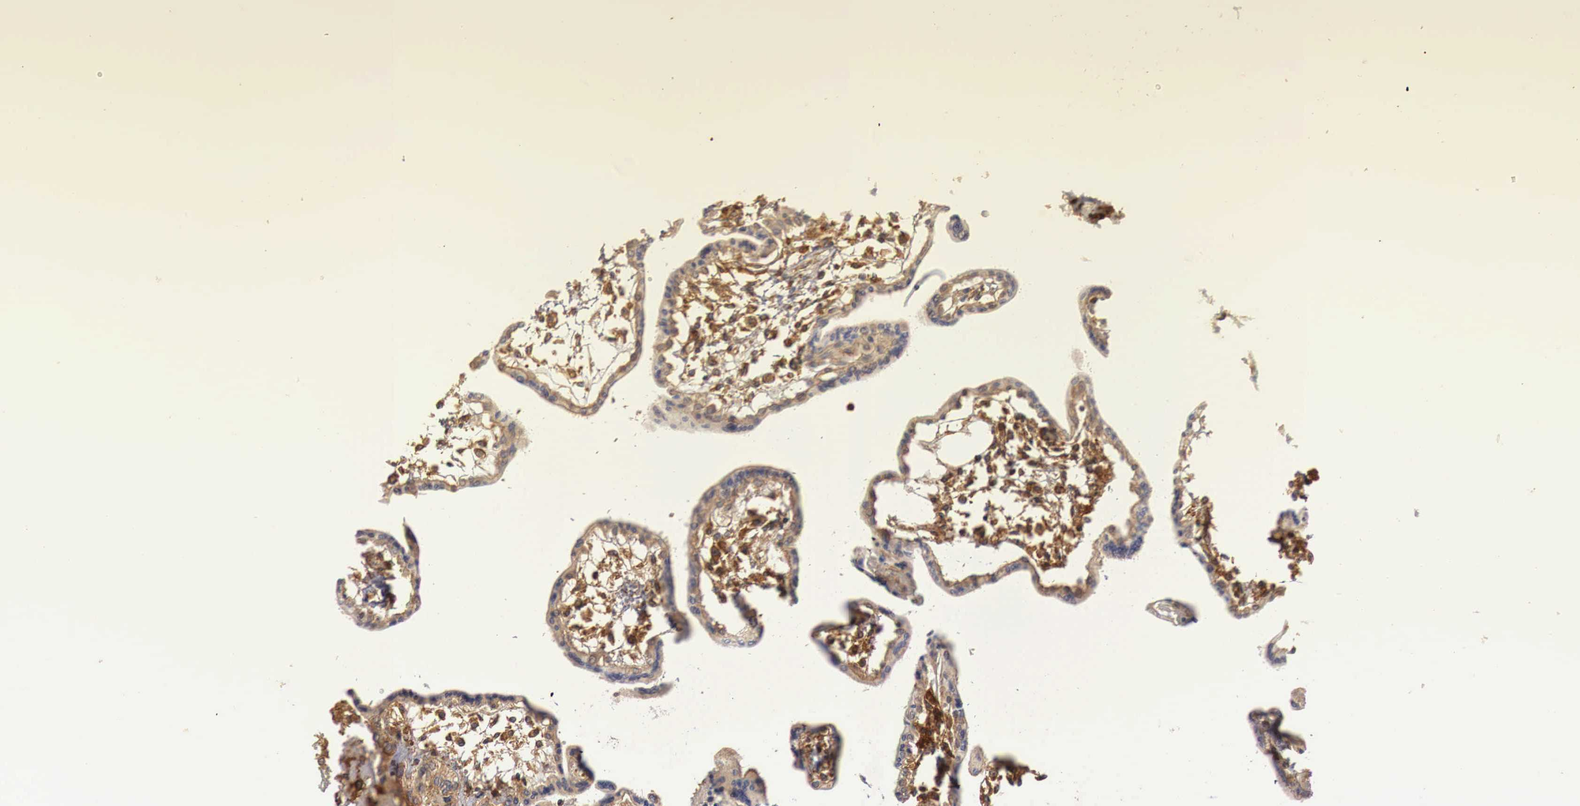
{"staining": {"intensity": "moderate", "quantity": ">75%", "location": "cytoplasmic/membranous"}, "tissue": "placenta", "cell_type": "Decidual cells", "image_type": "normal", "snomed": [{"axis": "morphology", "description": "Normal tissue, NOS"}, {"axis": "topography", "description": "Placenta"}], "caption": "Protein expression analysis of unremarkable placenta reveals moderate cytoplasmic/membranous staining in about >75% of decidual cells.", "gene": "ARMCX4", "patient": {"sex": "female", "age": 31}}